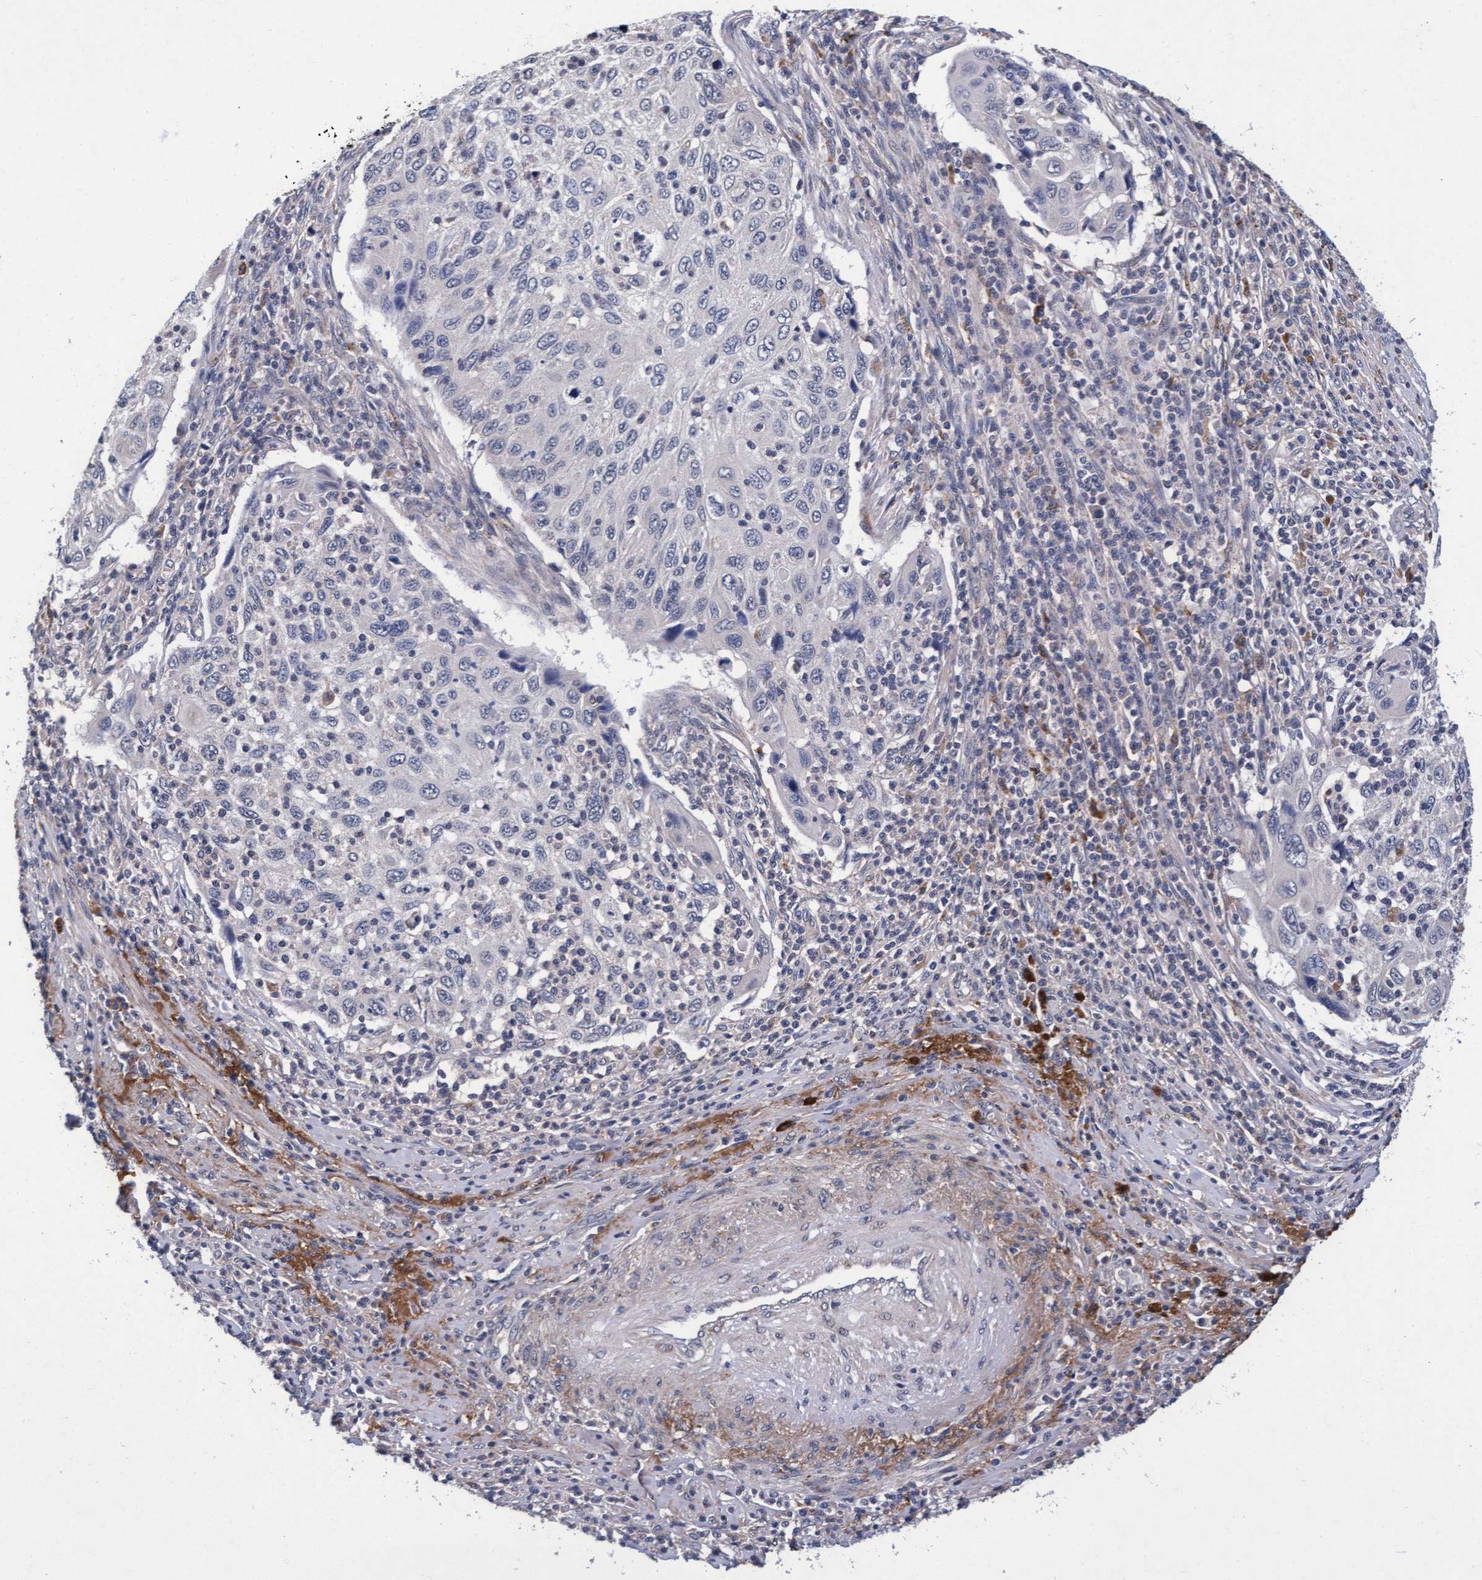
{"staining": {"intensity": "negative", "quantity": "none", "location": "none"}, "tissue": "cervical cancer", "cell_type": "Tumor cells", "image_type": "cancer", "snomed": [{"axis": "morphology", "description": "Squamous cell carcinoma, NOS"}, {"axis": "topography", "description": "Cervix"}], "caption": "IHC photomicrograph of human cervical cancer stained for a protein (brown), which demonstrates no positivity in tumor cells.", "gene": "CPQ", "patient": {"sex": "female", "age": 70}}